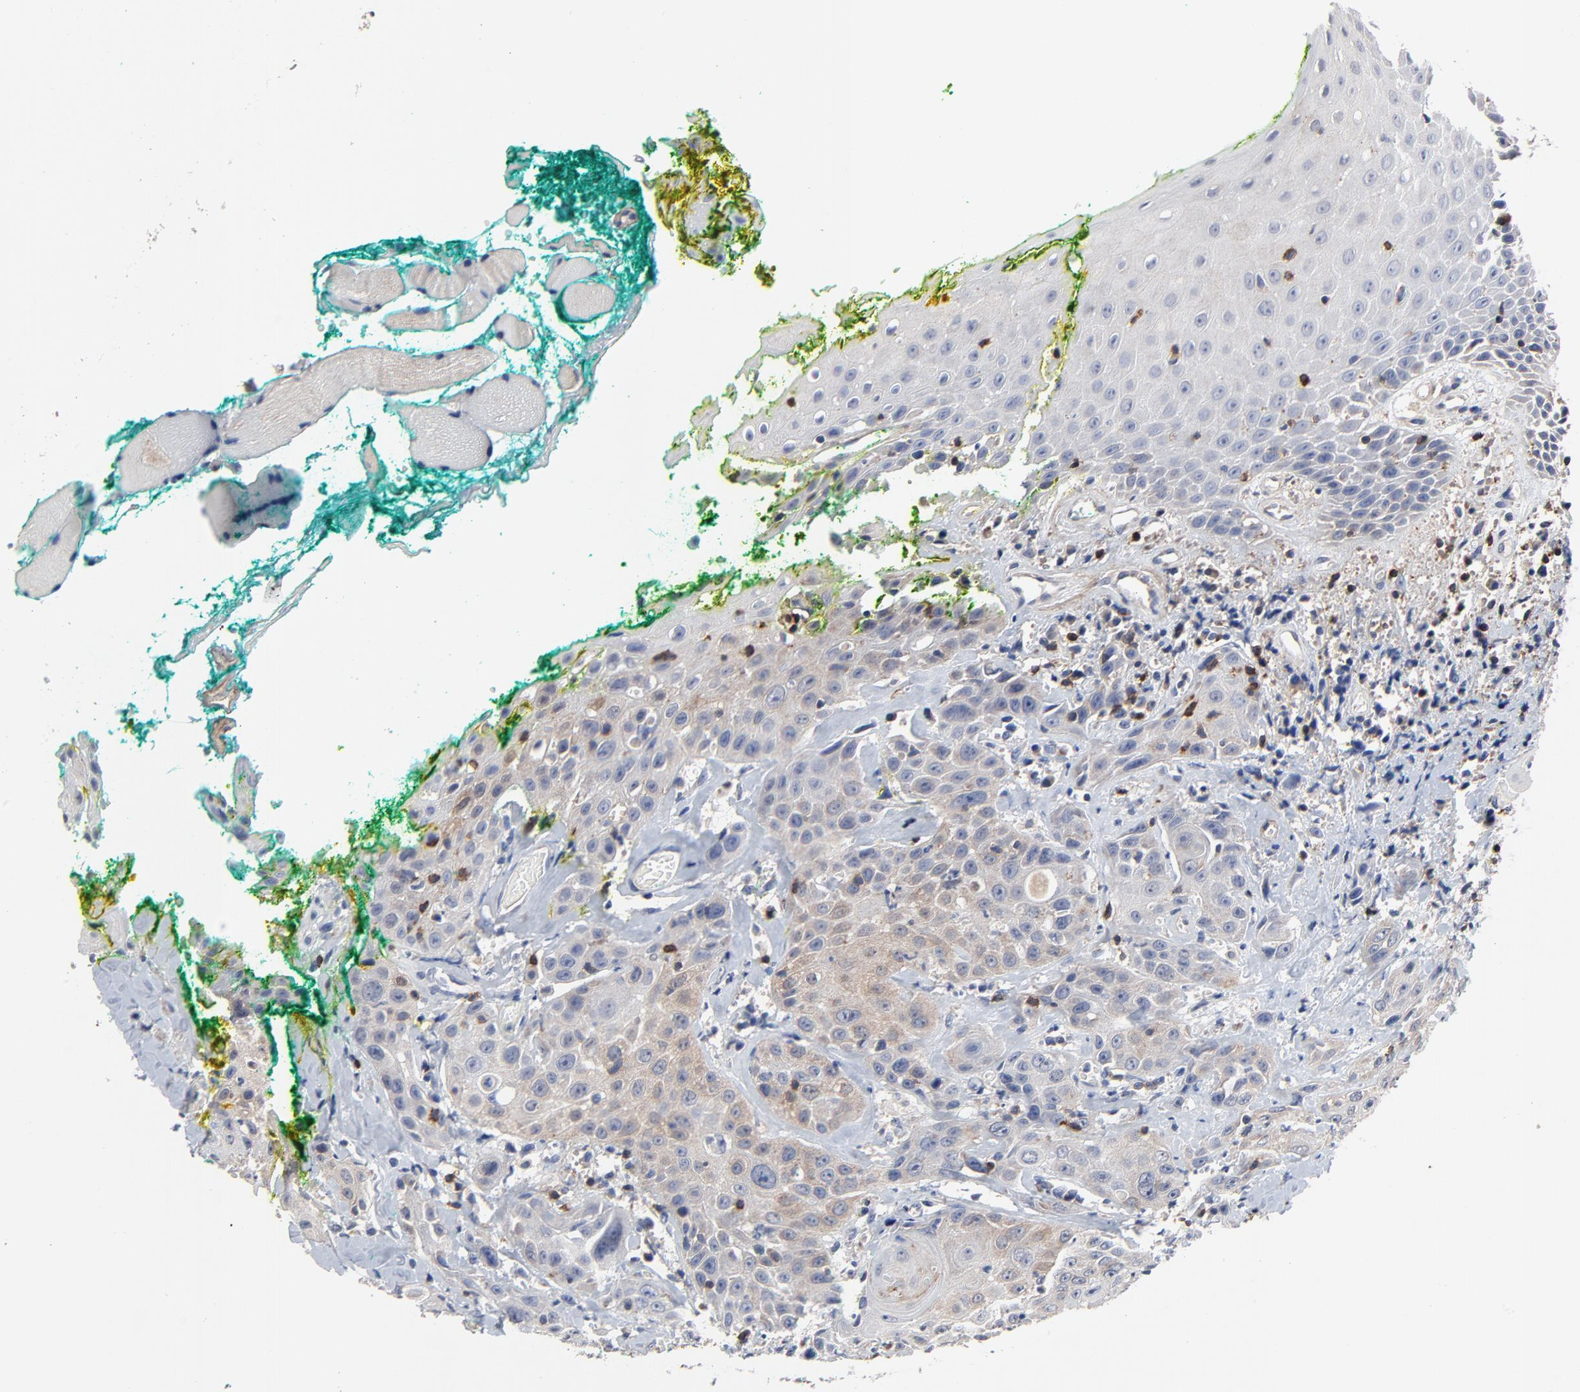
{"staining": {"intensity": "weak", "quantity": "25%-75%", "location": "cytoplasmic/membranous"}, "tissue": "head and neck cancer", "cell_type": "Tumor cells", "image_type": "cancer", "snomed": [{"axis": "morphology", "description": "Squamous cell carcinoma, NOS"}, {"axis": "topography", "description": "Oral tissue"}, {"axis": "topography", "description": "Head-Neck"}], "caption": "Immunohistochemical staining of head and neck squamous cell carcinoma demonstrates weak cytoplasmic/membranous protein expression in about 25%-75% of tumor cells. The staining was performed using DAB (3,3'-diaminobenzidine), with brown indicating positive protein expression. Nuclei are stained blue with hematoxylin.", "gene": "SKAP1", "patient": {"sex": "female", "age": 82}}